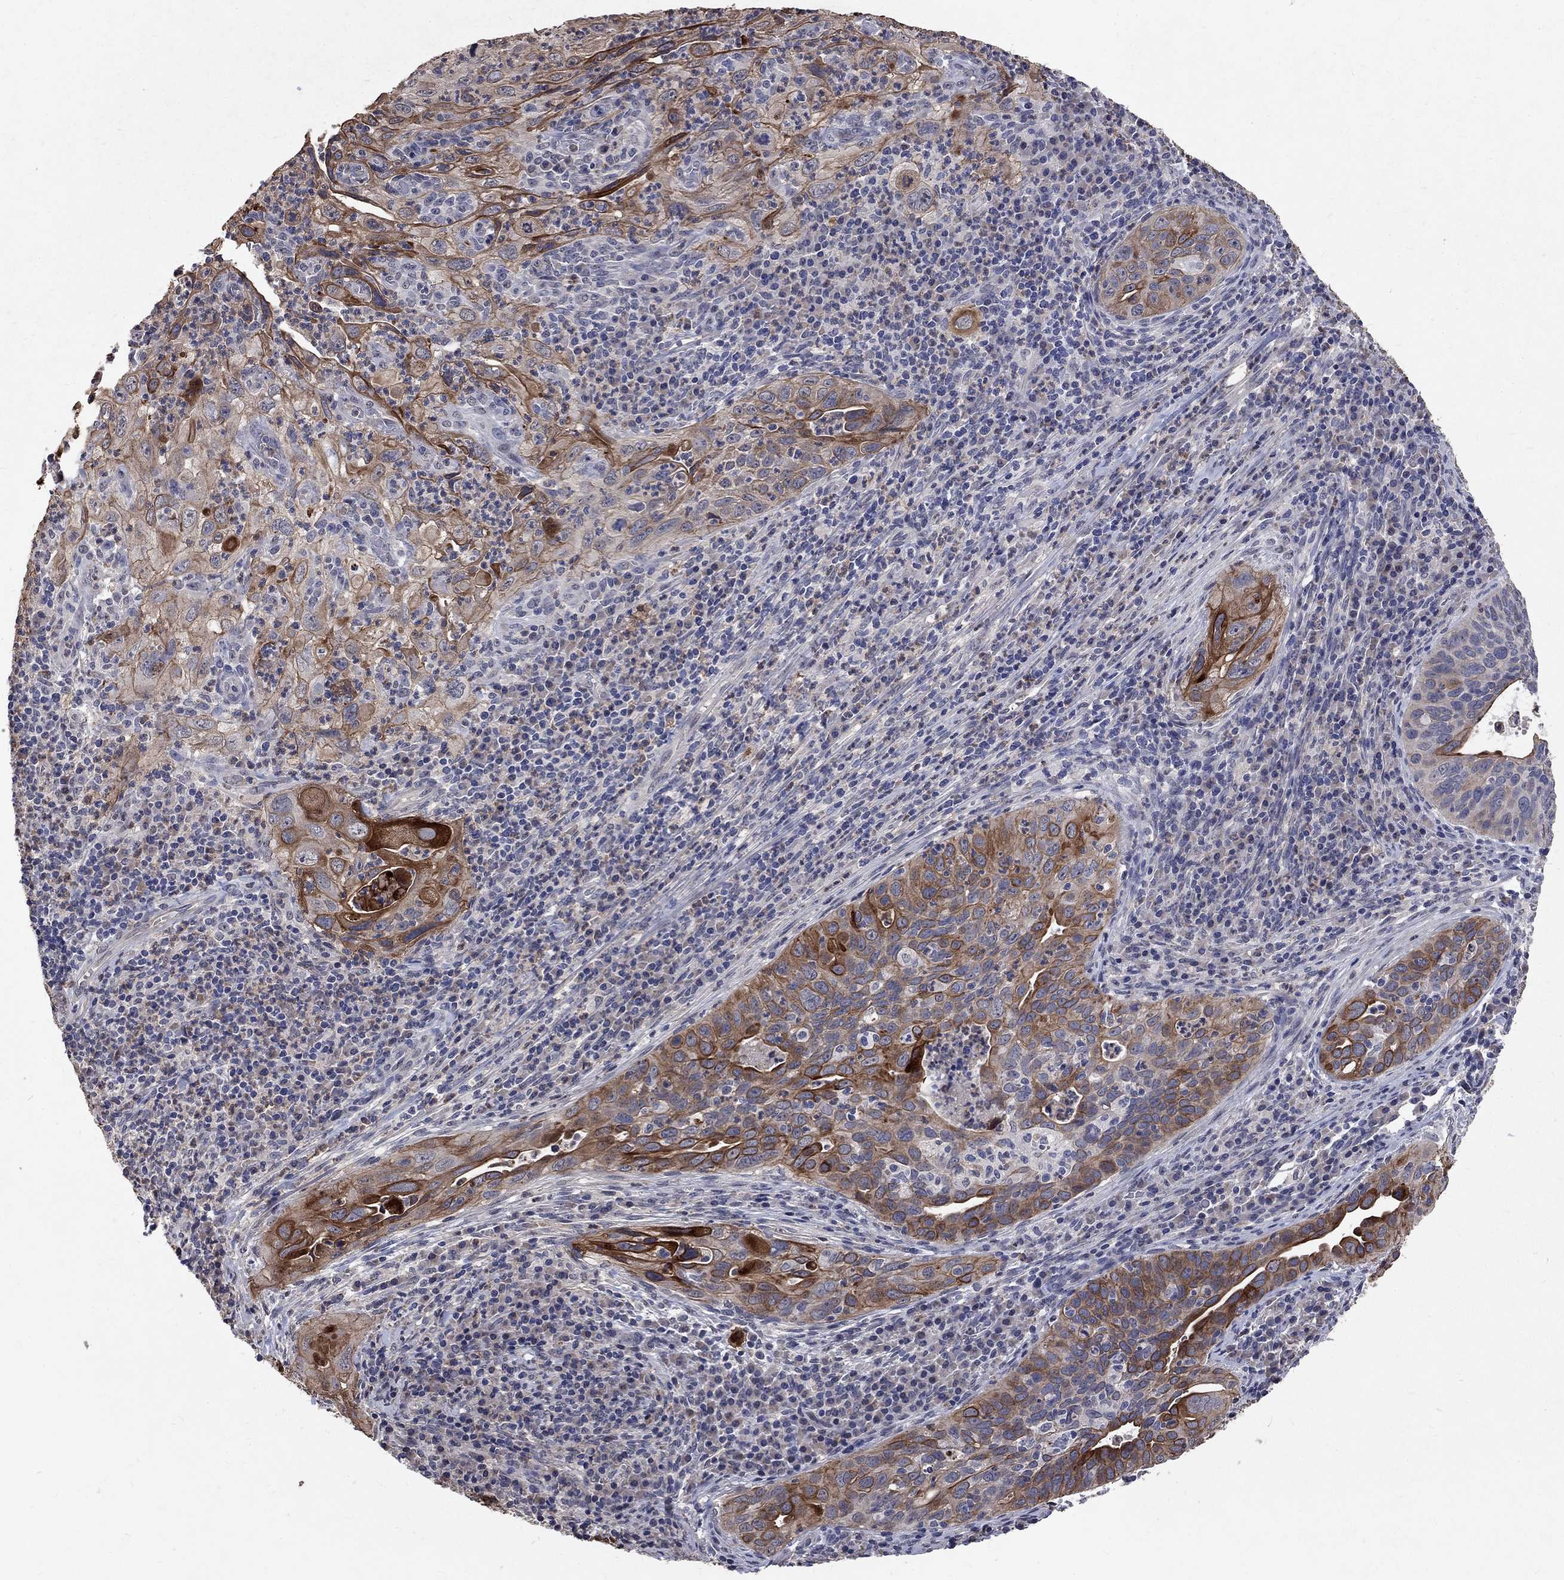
{"staining": {"intensity": "strong", "quantity": "25%-75%", "location": "cytoplasmic/membranous"}, "tissue": "cervical cancer", "cell_type": "Tumor cells", "image_type": "cancer", "snomed": [{"axis": "morphology", "description": "Squamous cell carcinoma, NOS"}, {"axis": "topography", "description": "Cervix"}], "caption": "Immunohistochemistry (IHC) photomicrograph of cervical cancer stained for a protein (brown), which demonstrates high levels of strong cytoplasmic/membranous positivity in about 25%-75% of tumor cells.", "gene": "CHST5", "patient": {"sex": "female", "age": 26}}